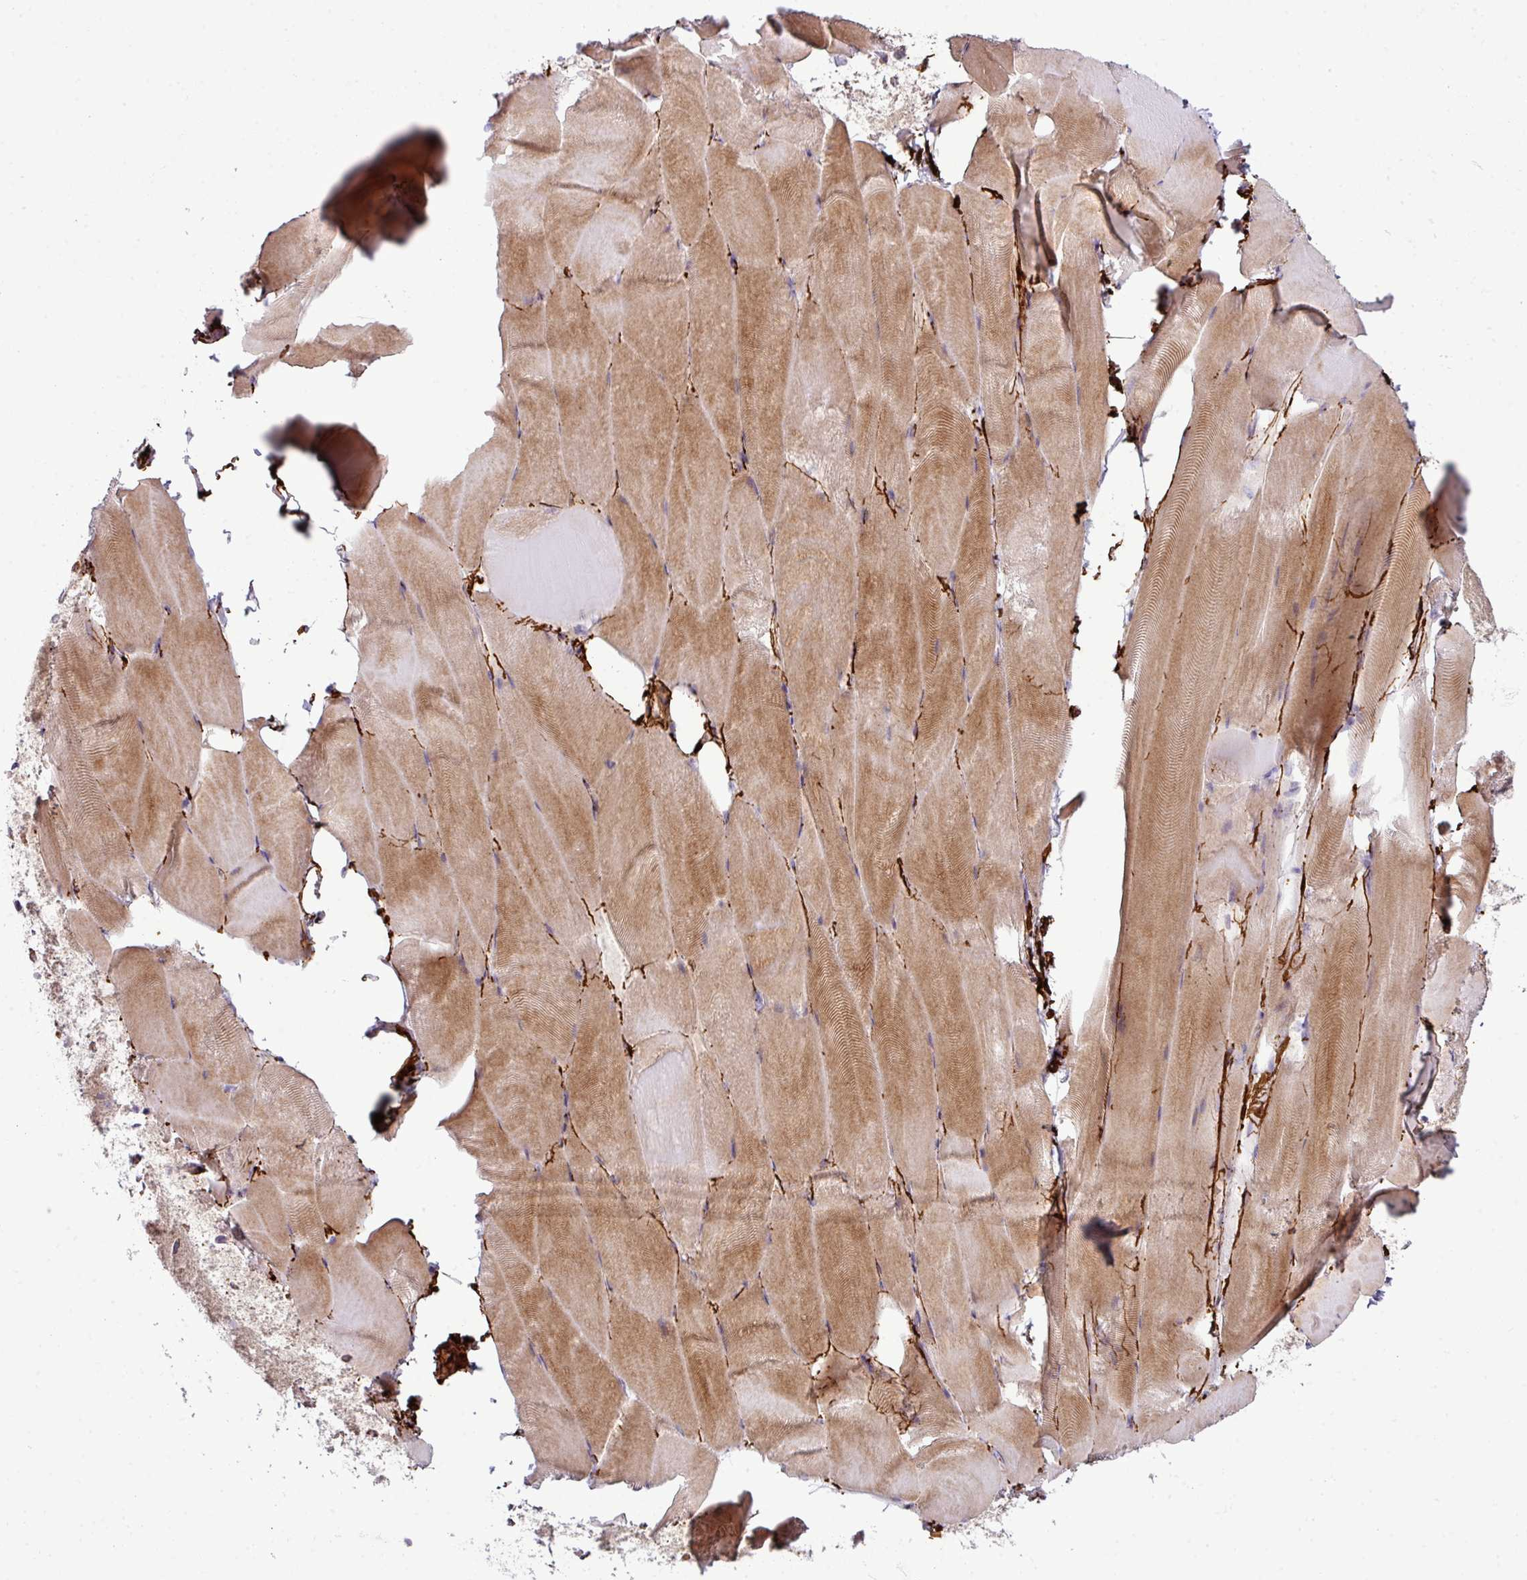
{"staining": {"intensity": "moderate", "quantity": "25%-75%", "location": "cytoplasmic/membranous"}, "tissue": "skeletal muscle", "cell_type": "Myocytes", "image_type": "normal", "snomed": [{"axis": "morphology", "description": "Normal tissue, NOS"}, {"axis": "topography", "description": "Skeletal muscle"}], "caption": "Immunohistochemical staining of benign human skeletal muscle shows moderate cytoplasmic/membranous protein expression in approximately 25%-75% of myocytes.", "gene": "COL8A1", "patient": {"sex": "female", "age": 64}}